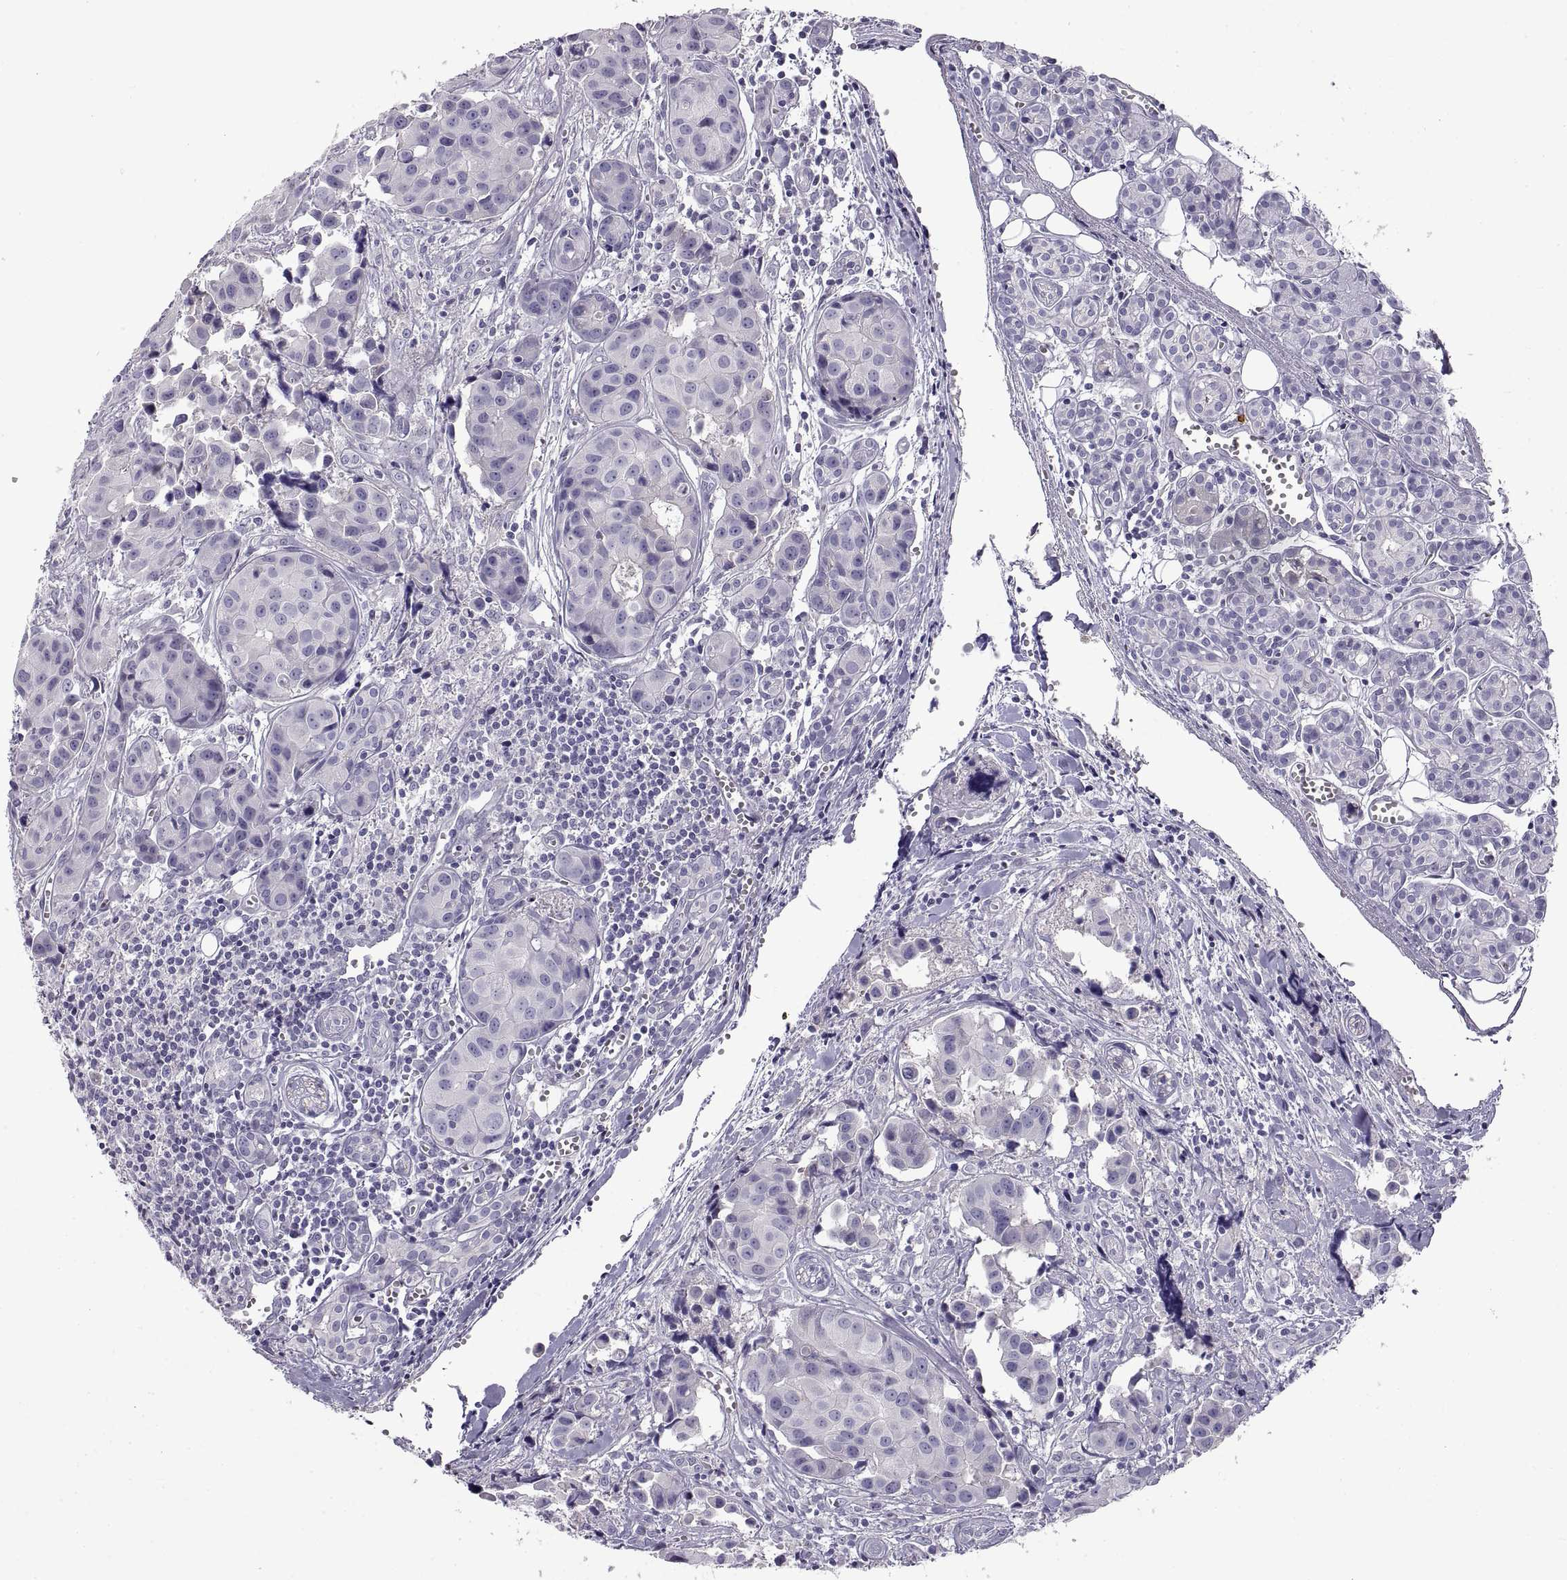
{"staining": {"intensity": "negative", "quantity": "none", "location": "none"}, "tissue": "head and neck cancer", "cell_type": "Tumor cells", "image_type": "cancer", "snomed": [{"axis": "morphology", "description": "Adenocarcinoma, NOS"}, {"axis": "topography", "description": "Head-Neck"}], "caption": "Tumor cells show no significant protein expression in adenocarcinoma (head and neck).", "gene": "CRYBB3", "patient": {"sex": "male", "age": 76}}